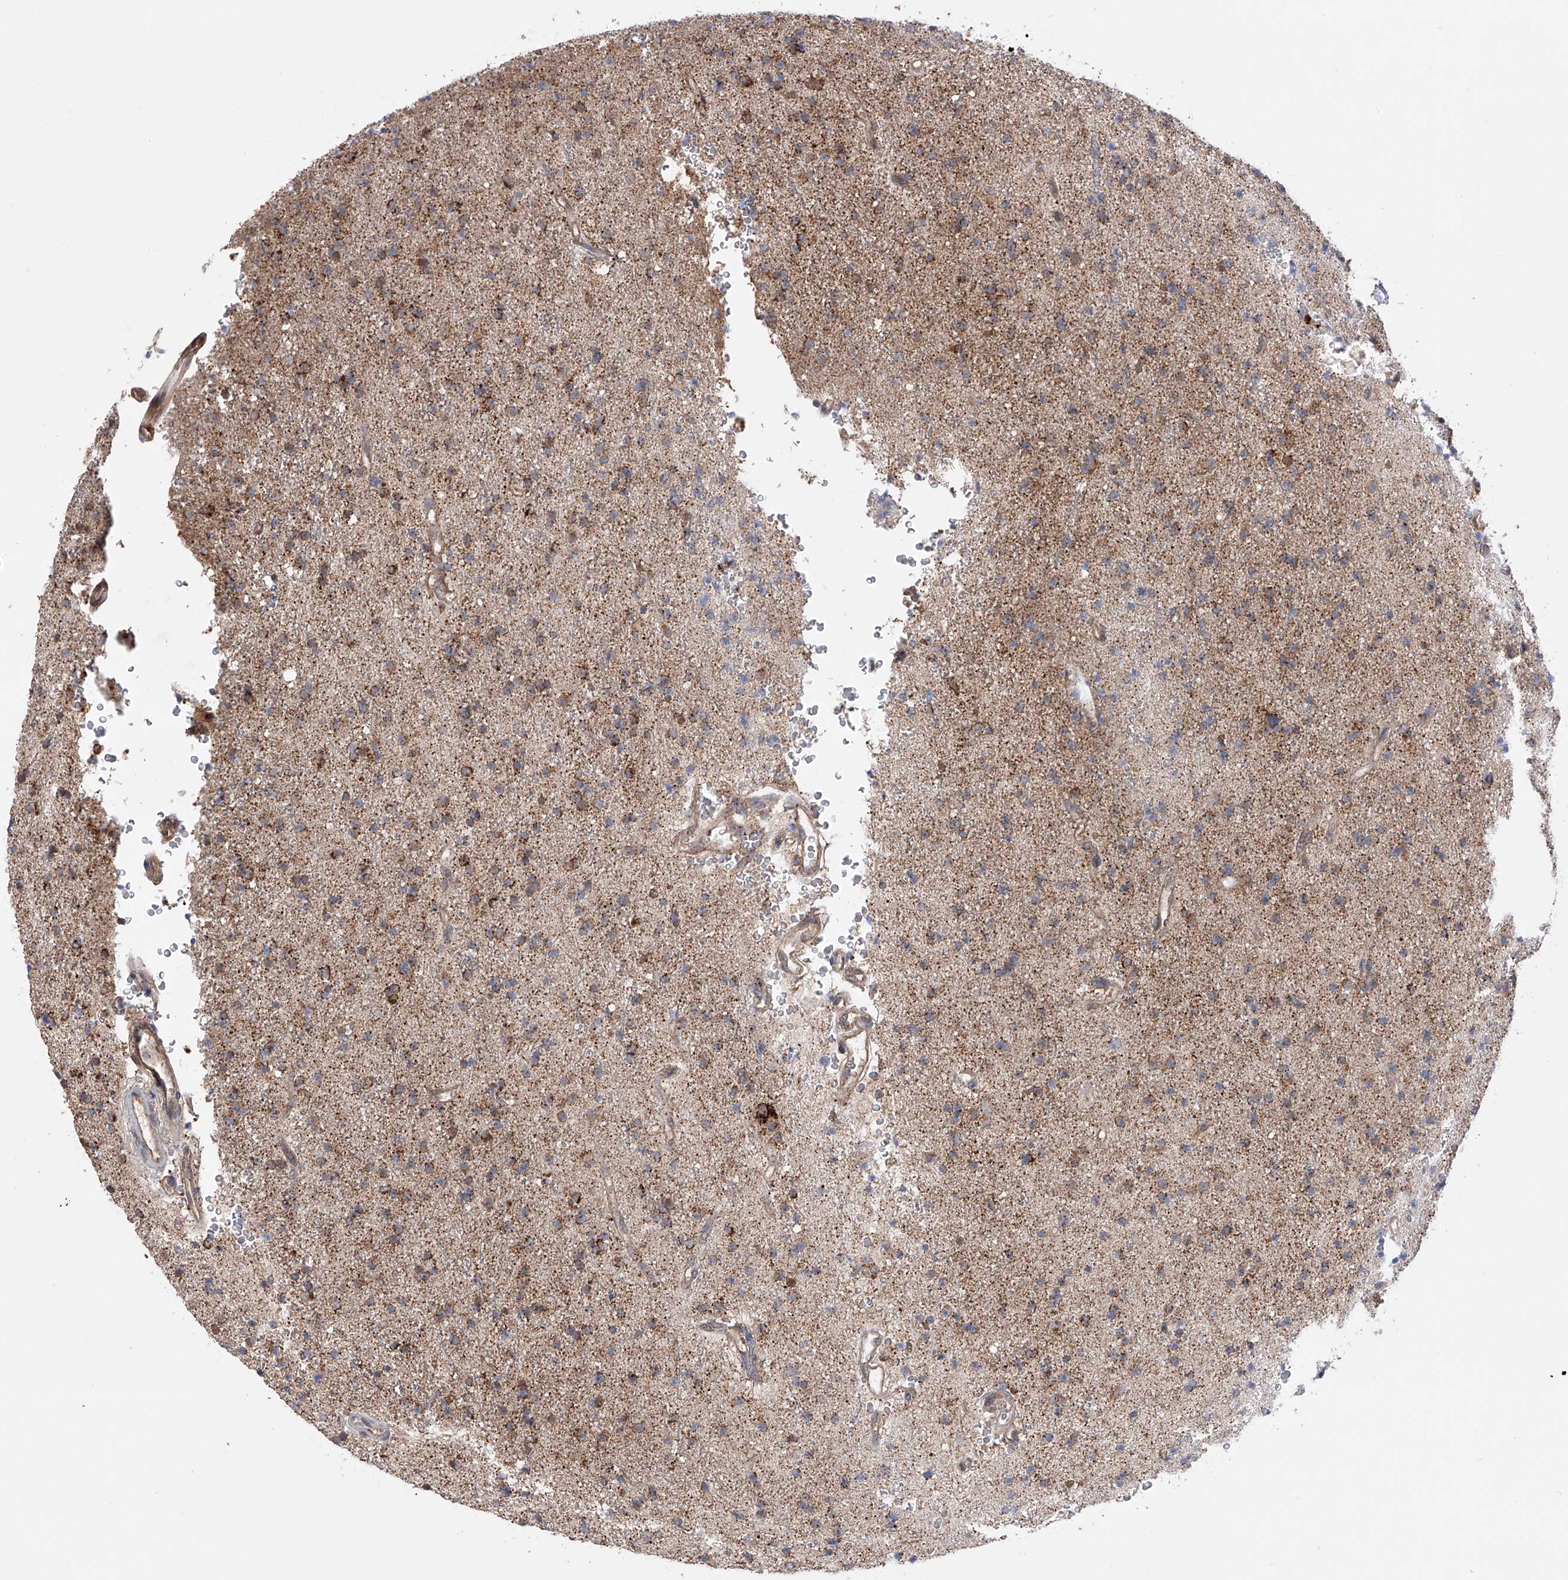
{"staining": {"intensity": "moderate", "quantity": ">75%", "location": "cytoplasmic/membranous"}, "tissue": "glioma", "cell_type": "Tumor cells", "image_type": "cancer", "snomed": [{"axis": "morphology", "description": "Glioma, malignant, High grade"}, {"axis": "topography", "description": "Brain"}], "caption": "Glioma stained with DAB (3,3'-diaminobenzidine) immunohistochemistry (IHC) shows medium levels of moderate cytoplasmic/membranous positivity in about >75% of tumor cells. Using DAB (brown) and hematoxylin (blue) stains, captured at high magnification using brightfield microscopy.", "gene": "SDHAF4", "patient": {"sex": "male", "age": 34}}